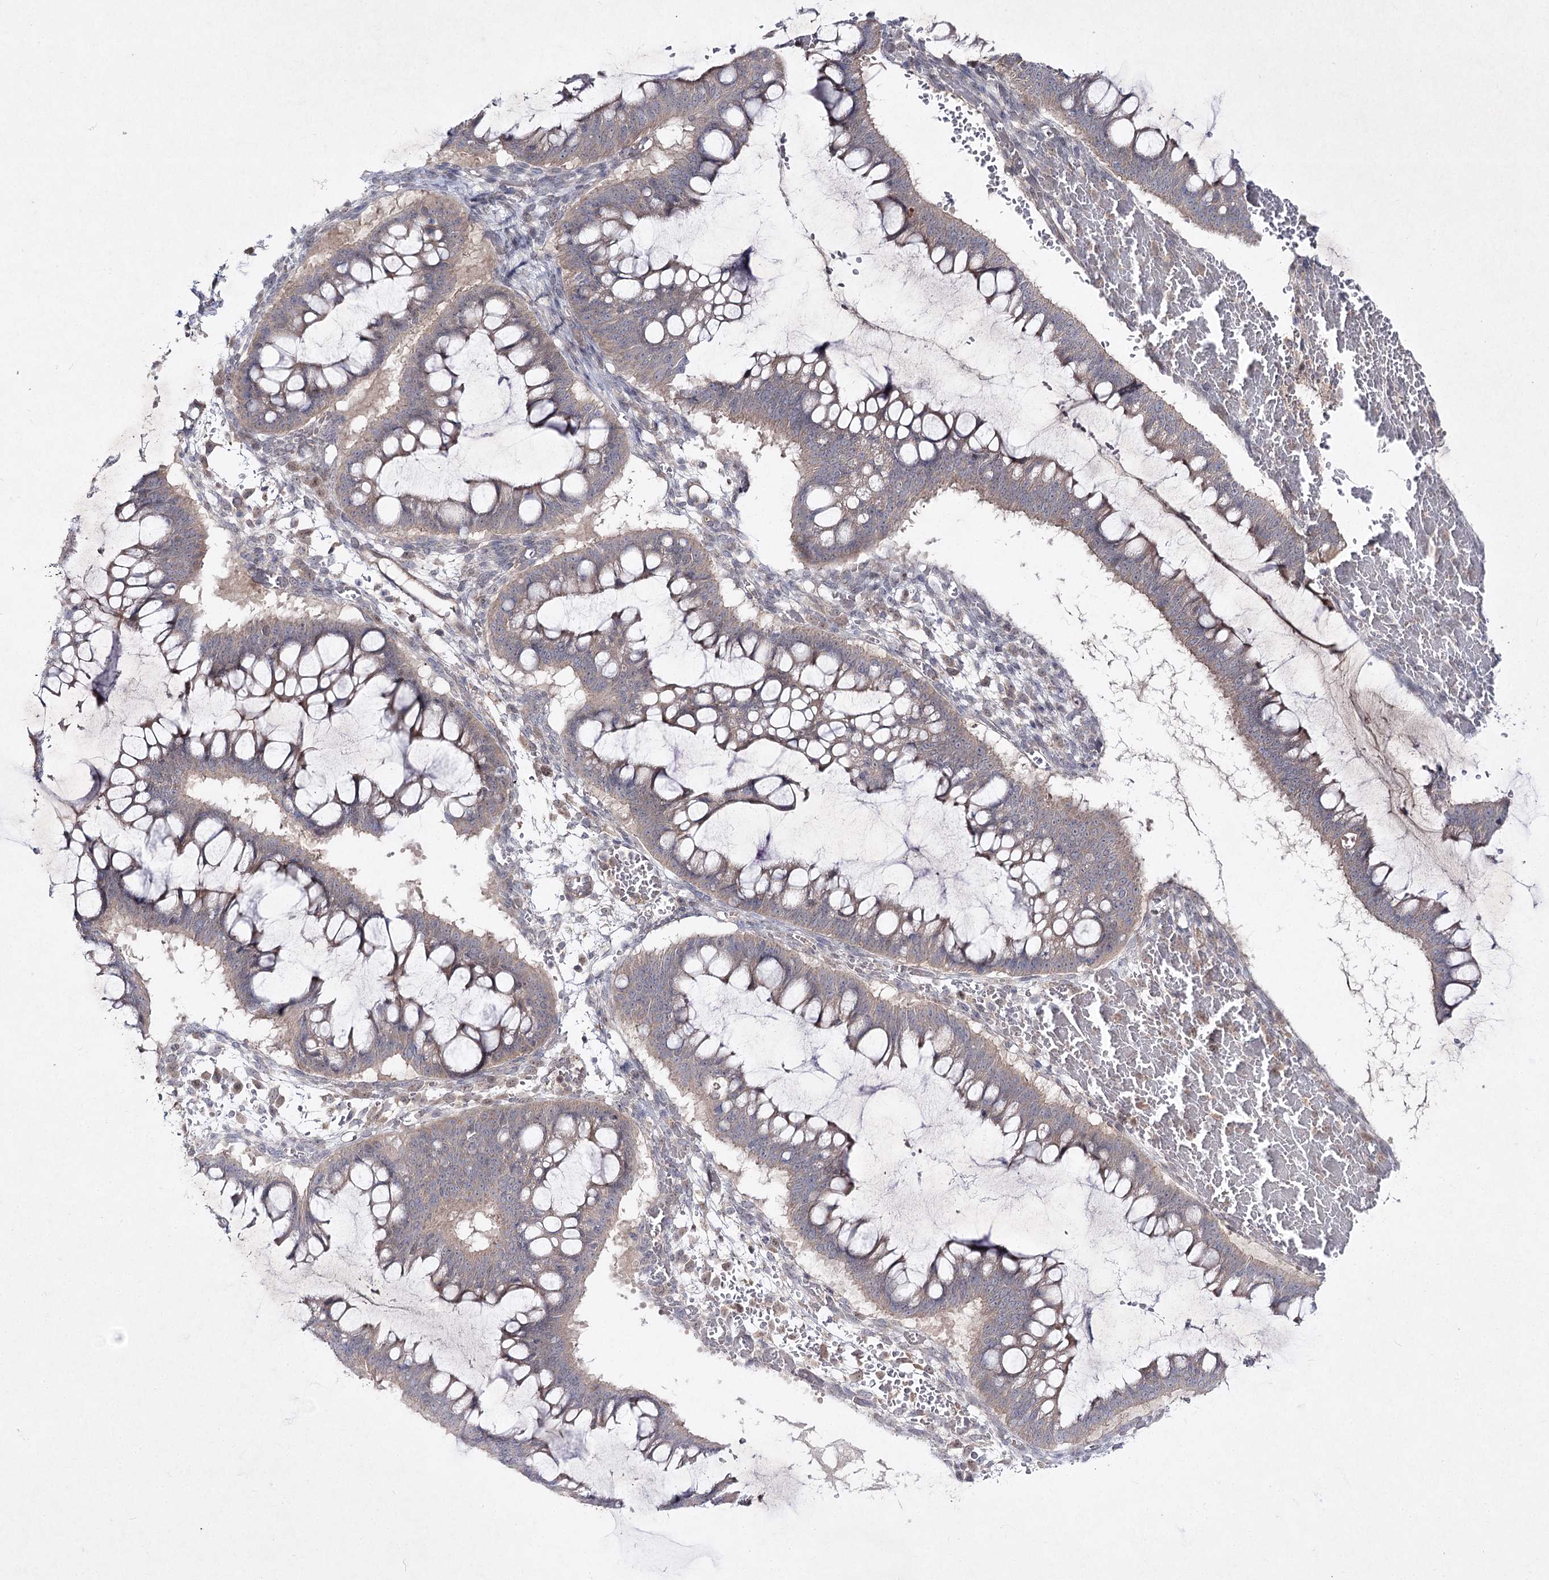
{"staining": {"intensity": "weak", "quantity": "25%-75%", "location": "cytoplasmic/membranous"}, "tissue": "ovarian cancer", "cell_type": "Tumor cells", "image_type": "cancer", "snomed": [{"axis": "morphology", "description": "Cystadenocarcinoma, mucinous, NOS"}, {"axis": "topography", "description": "Ovary"}], "caption": "Tumor cells show weak cytoplasmic/membranous expression in about 25%-75% of cells in ovarian mucinous cystadenocarcinoma.", "gene": "CIB2", "patient": {"sex": "female", "age": 73}}